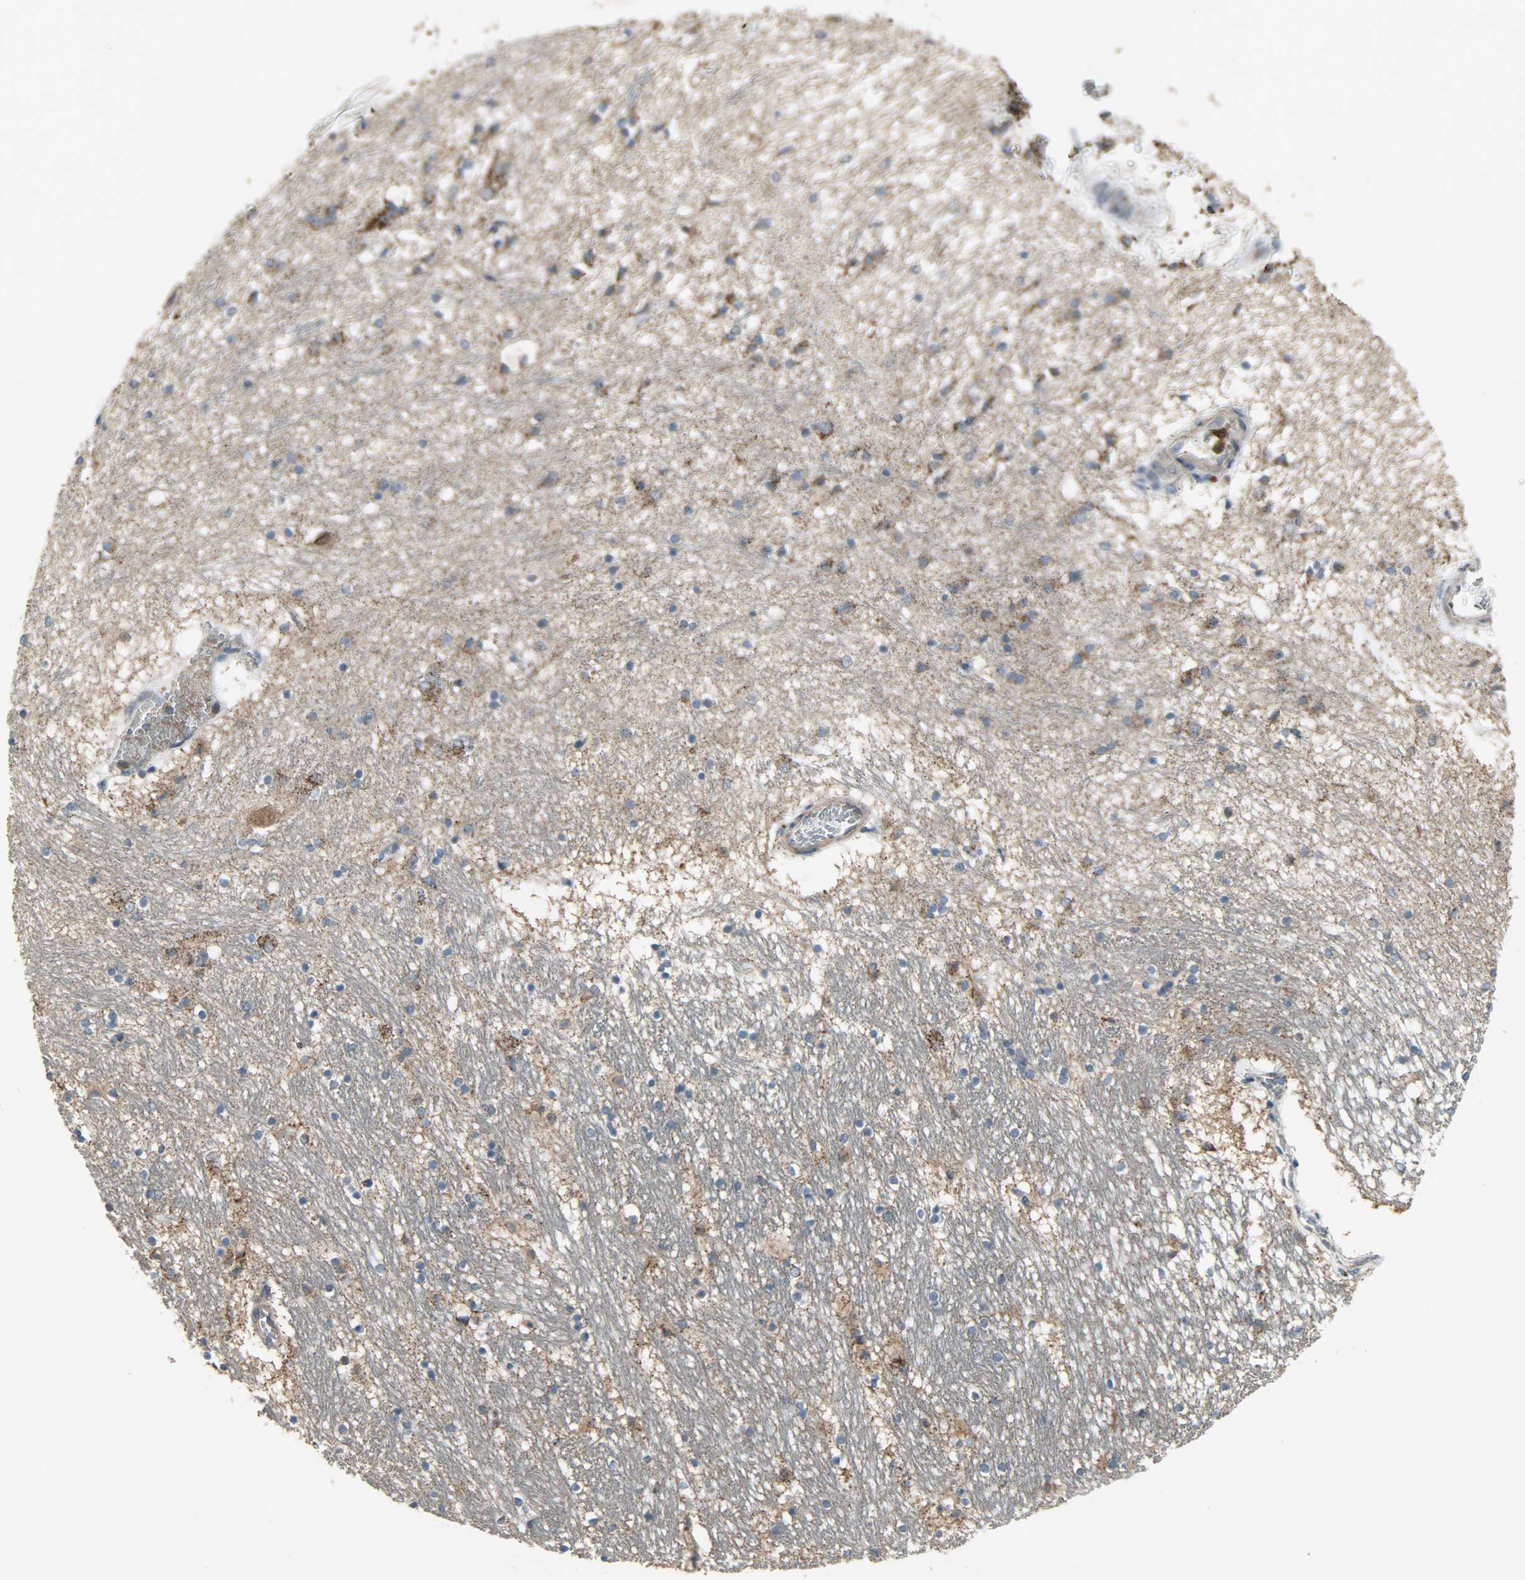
{"staining": {"intensity": "moderate", "quantity": "<25%", "location": "cytoplasmic/membranous"}, "tissue": "hippocampus", "cell_type": "Glial cells", "image_type": "normal", "snomed": [{"axis": "morphology", "description": "Normal tissue, NOS"}, {"axis": "topography", "description": "Hippocampus"}], "caption": "Immunohistochemistry of unremarkable human hippocampus displays low levels of moderate cytoplasmic/membranous positivity in about <25% of glial cells. (DAB IHC, brown staining for protein, blue staining for nuclei).", "gene": "AMT", "patient": {"sex": "male", "age": 45}}